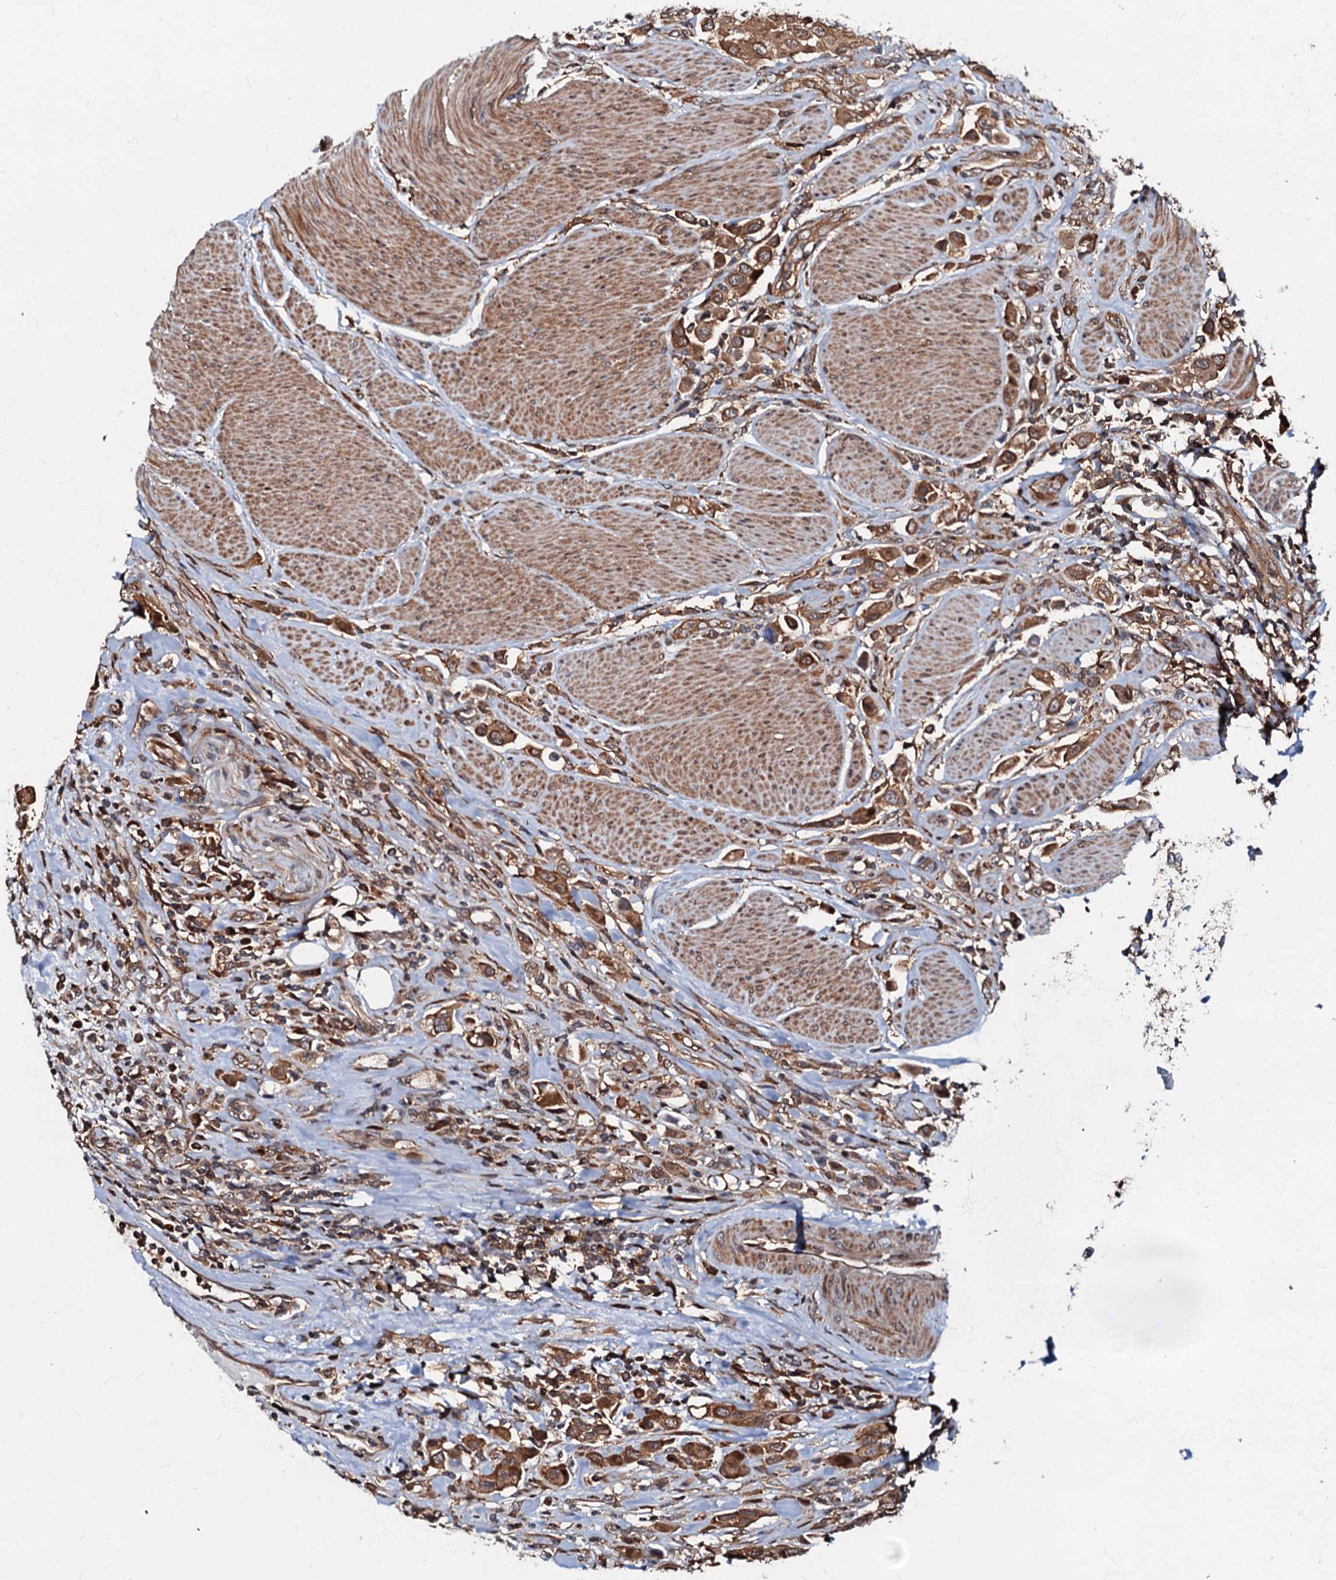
{"staining": {"intensity": "moderate", "quantity": ">75%", "location": "cytoplasmic/membranous"}, "tissue": "urothelial cancer", "cell_type": "Tumor cells", "image_type": "cancer", "snomed": [{"axis": "morphology", "description": "Urothelial carcinoma, High grade"}, {"axis": "topography", "description": "Urinary bladder"}], "caption": "Human high-grade urothelial carcinoma stained for a protein (brown) reveals moderate cytoplasmic/membranous positive expression in approximately >75% of tumor cells.", "gene": "OSBP", "patient": {"sex": "male", "age": 50}}